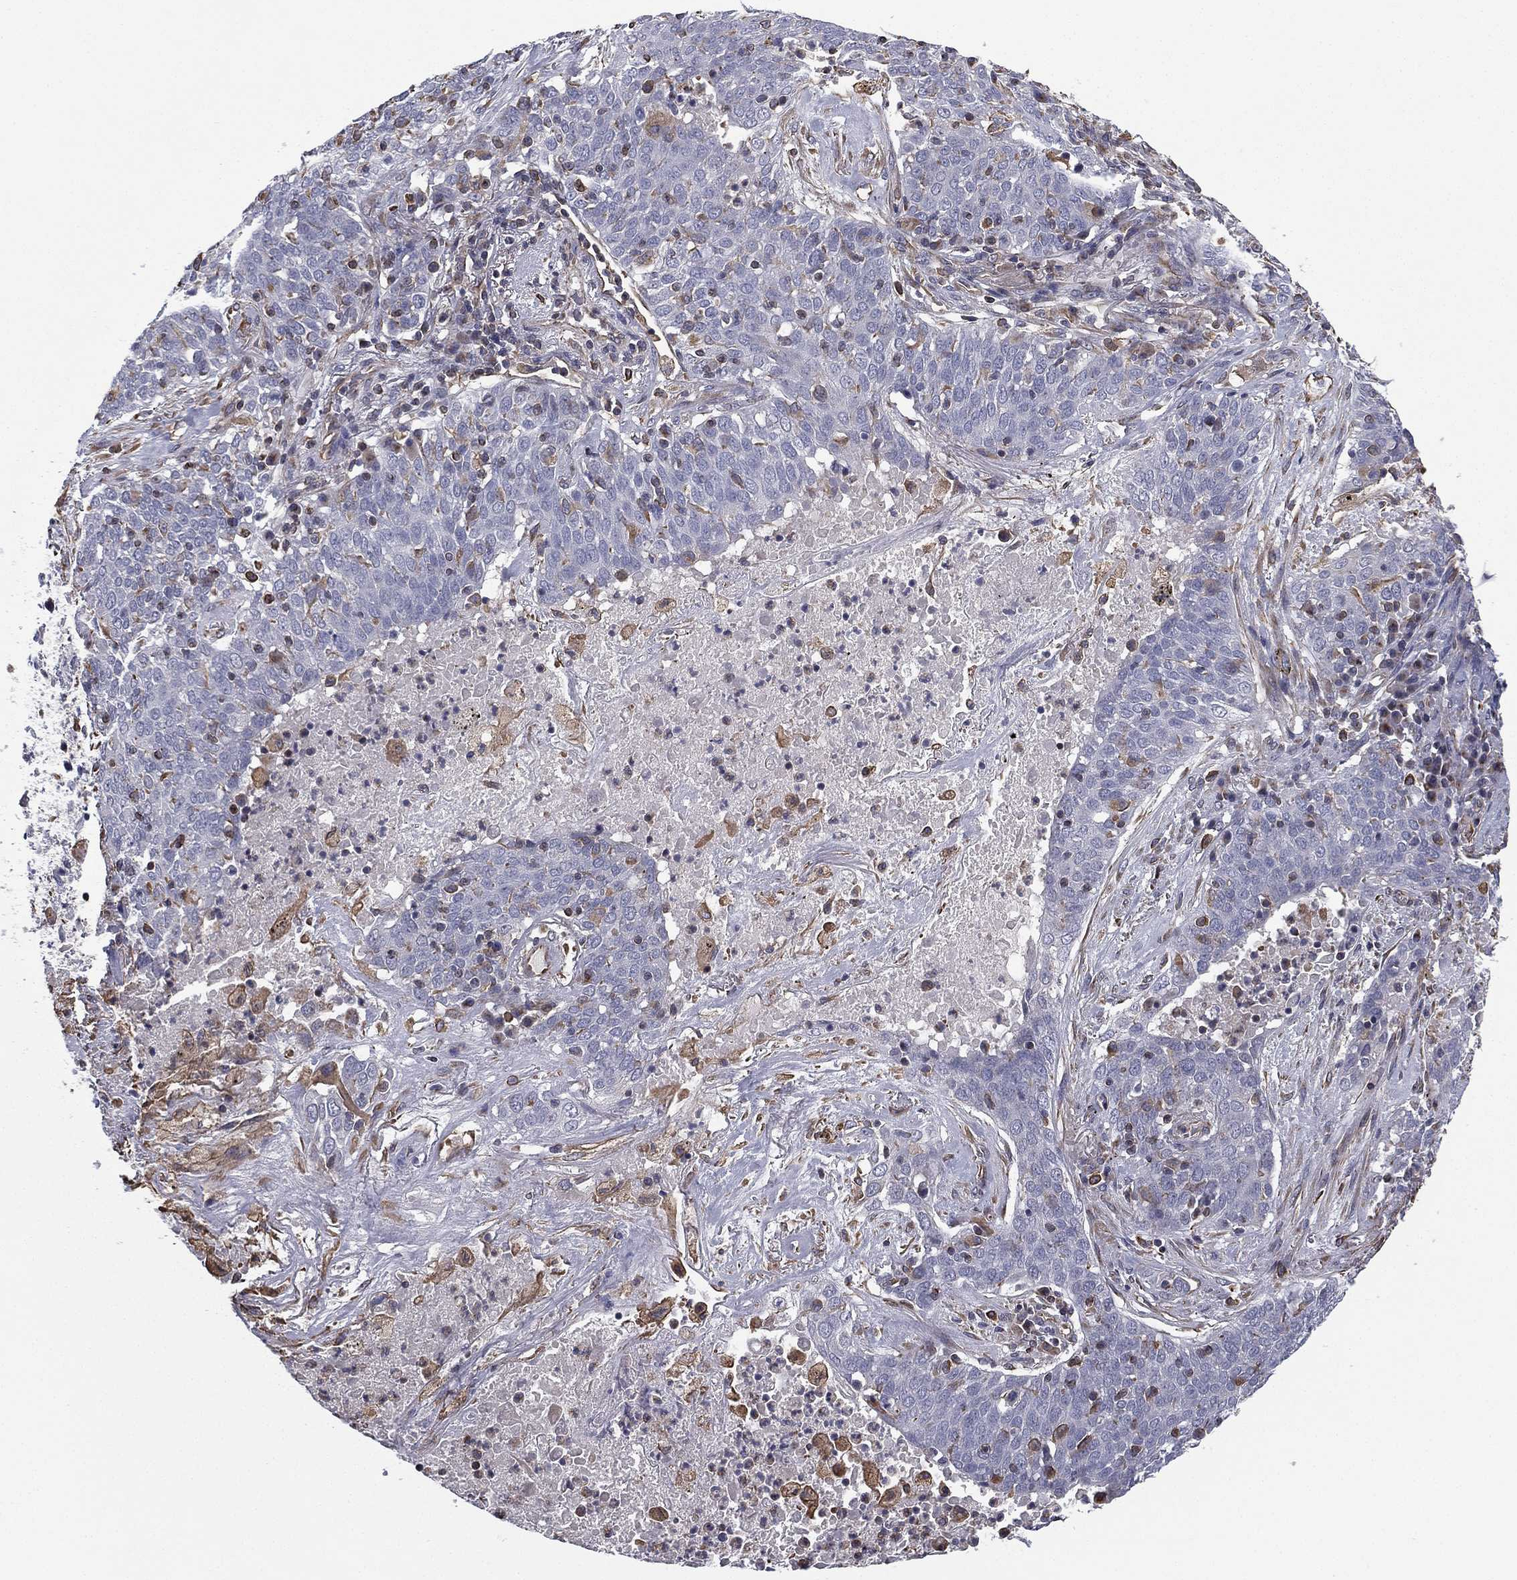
{"staining": {"intensity": "negative", "quantity": "none", "location": "none"}, "tissue": "lung cancer", "cell_type": "Tumor cells", "image_type": "cancer", "snomed": [{"axis": "morphology", "description": "Squamous cell carcinoma, NOS"}, {"axis": "topography", "description": "Lung"}], "caption": "Lung cancer (squamous cell carcinoma) stained for a protein using immunohistochemistry (IHC) demonstrates no positivity tumor cells.", "gene": "SCUBE1", "patient": {"sex": "male", "age": 82}}